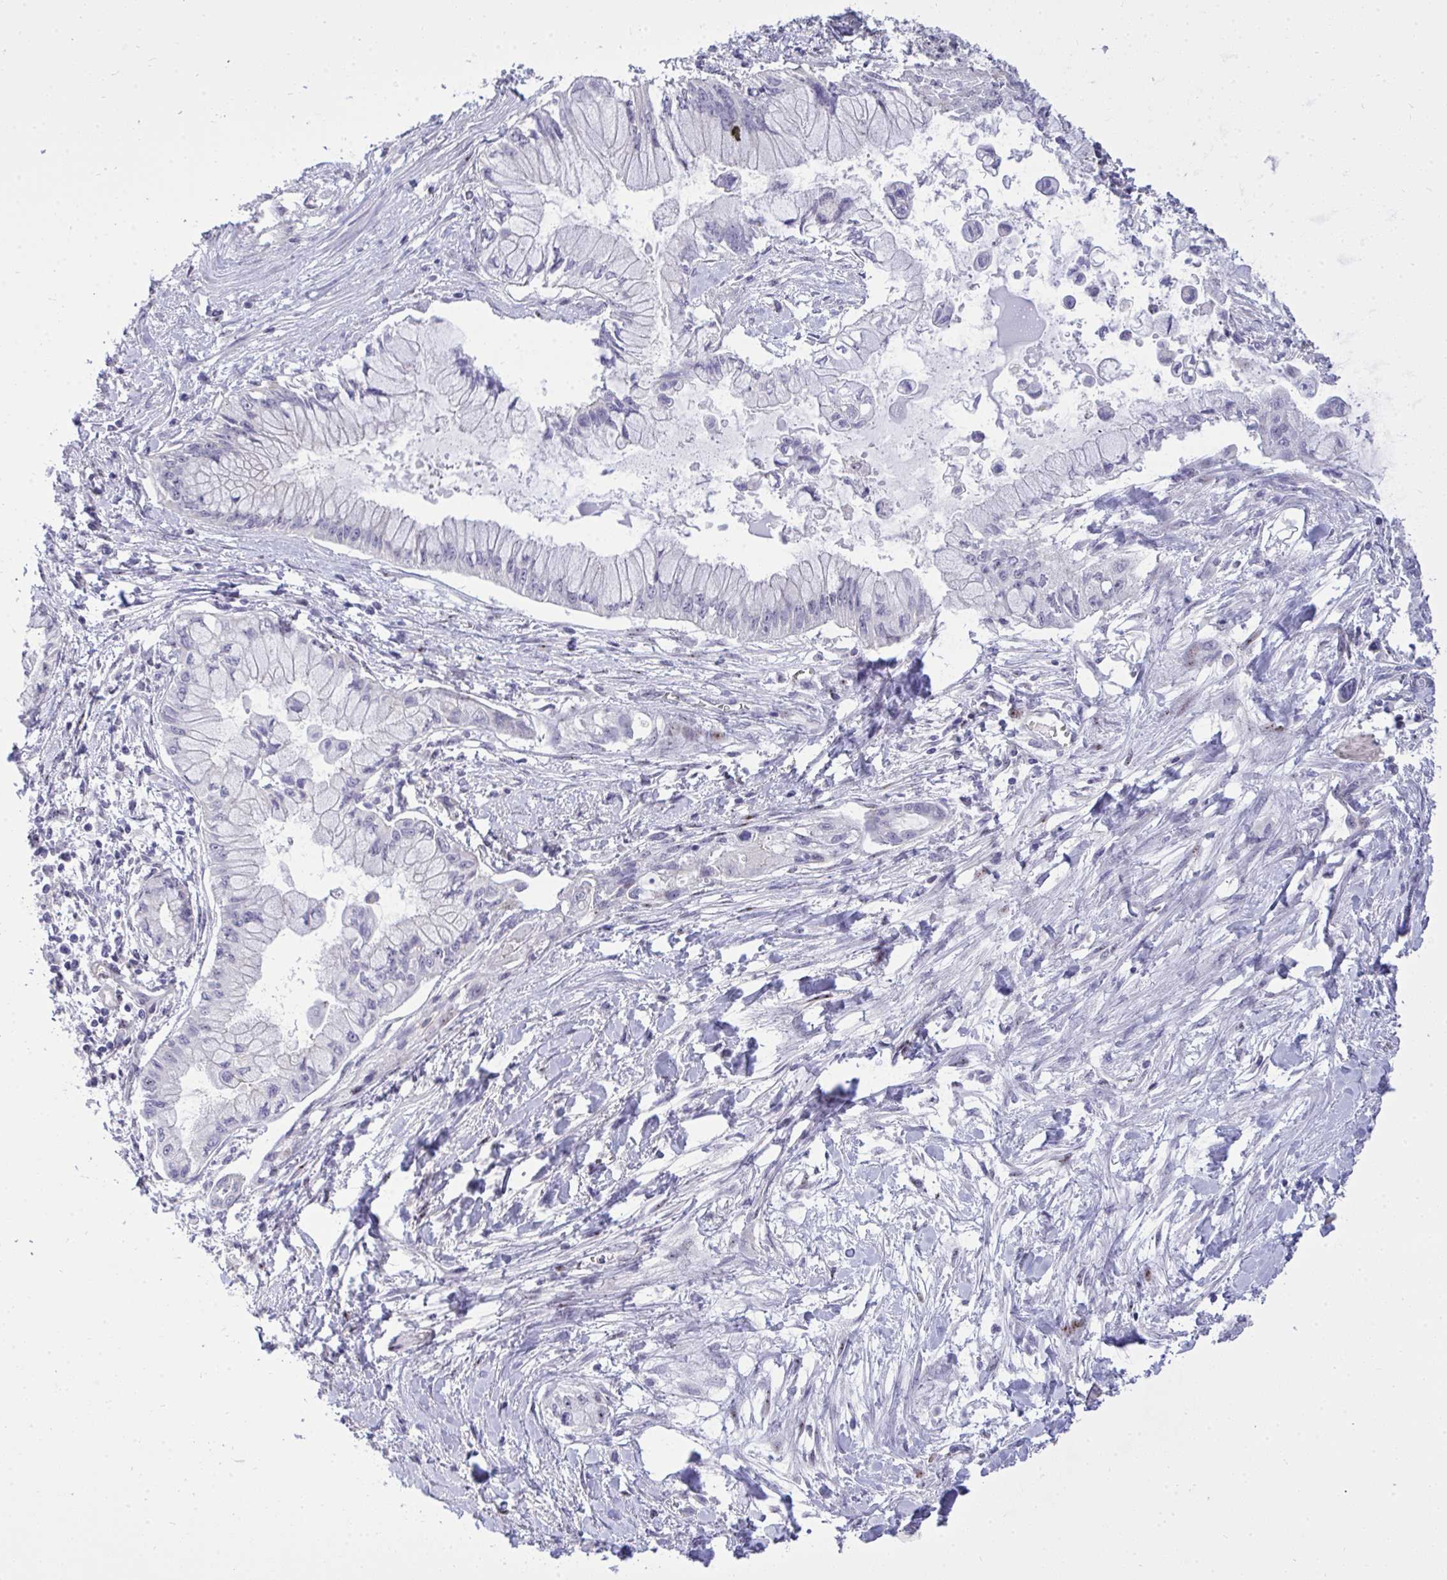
{"staining": {"intensity": "negative", "quantity": "none", "location": "none"}, "tissue": "pancreatic cancer", "cell_type": "Tumor cells", "image_type": "cancer", "snomed": [{"axis": "morphology", "description": "Adenocarcinoma, NOS"}, {"axis": "topography", "description": "Pancreas"}], "caption": "This is an IHC micrograph of human adenocarcinoma (pancreatic). There is no positivity in tumor cells.", "gene": "PLPPR3", "patient": {"sex": "male", "age": 48}}